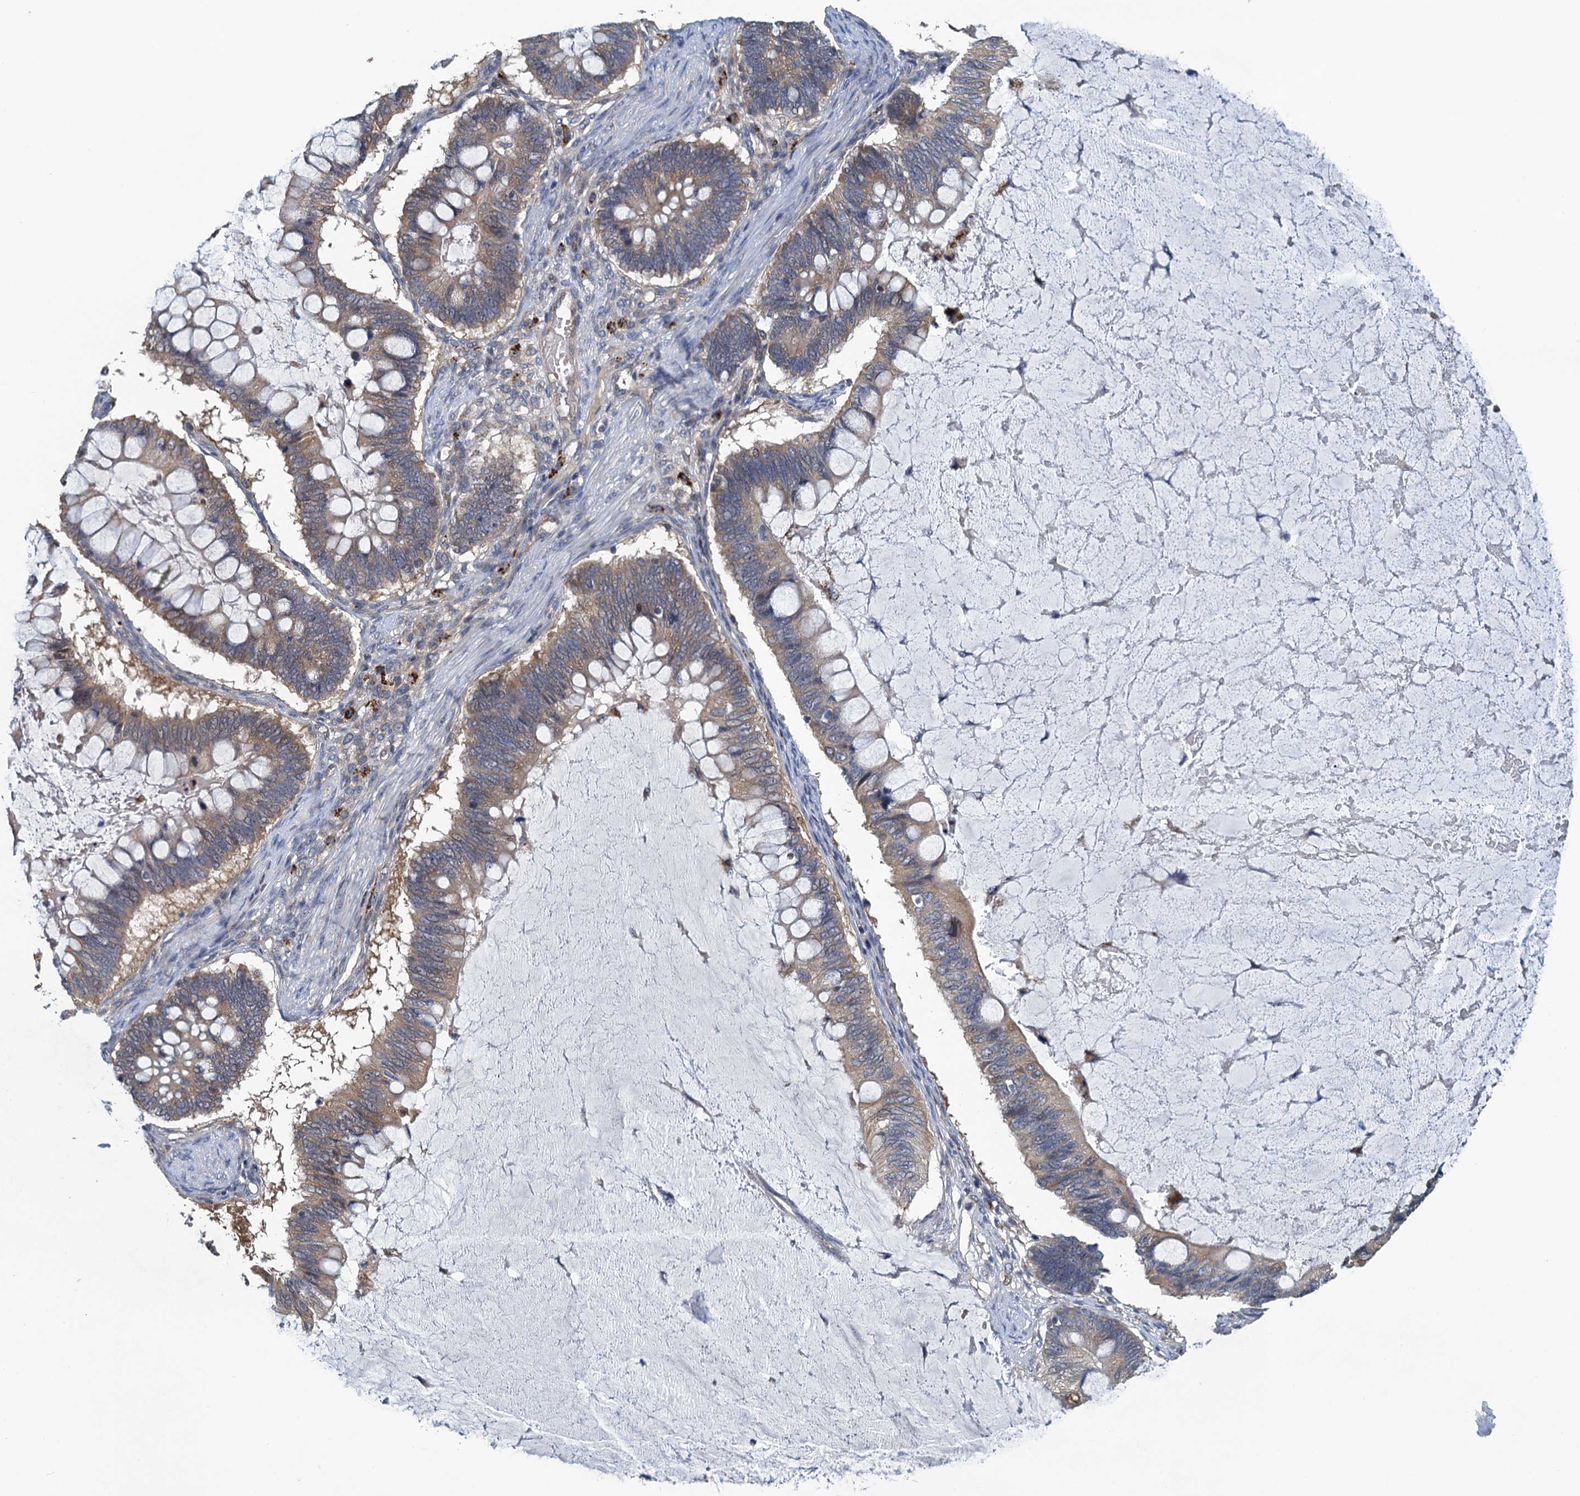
{"staining": {"intensity": "weak", "quantity": "25%-75%", "location": "cytoplasmic/membranous"}, "tissue": "ovarian cancer", "cell_type": "Tumor cells", "image_type": "cancer", "snomed": [{"axis": "morphology", "description": "Cystadenocarcinoma, mucinous, NOS"}, {"axis": "topography", "description": "Ovary"}], "caption": "About 25%-75% of tumor cells in ovarian cancer (mucinous cystadenocarcinoma) exhibit weak cytoplasmic/membranous protein expression as visualized by brown immunohistochemical staining.", "gene": "KBTBD8", "patient": {"sex": "female", "age": 61}}